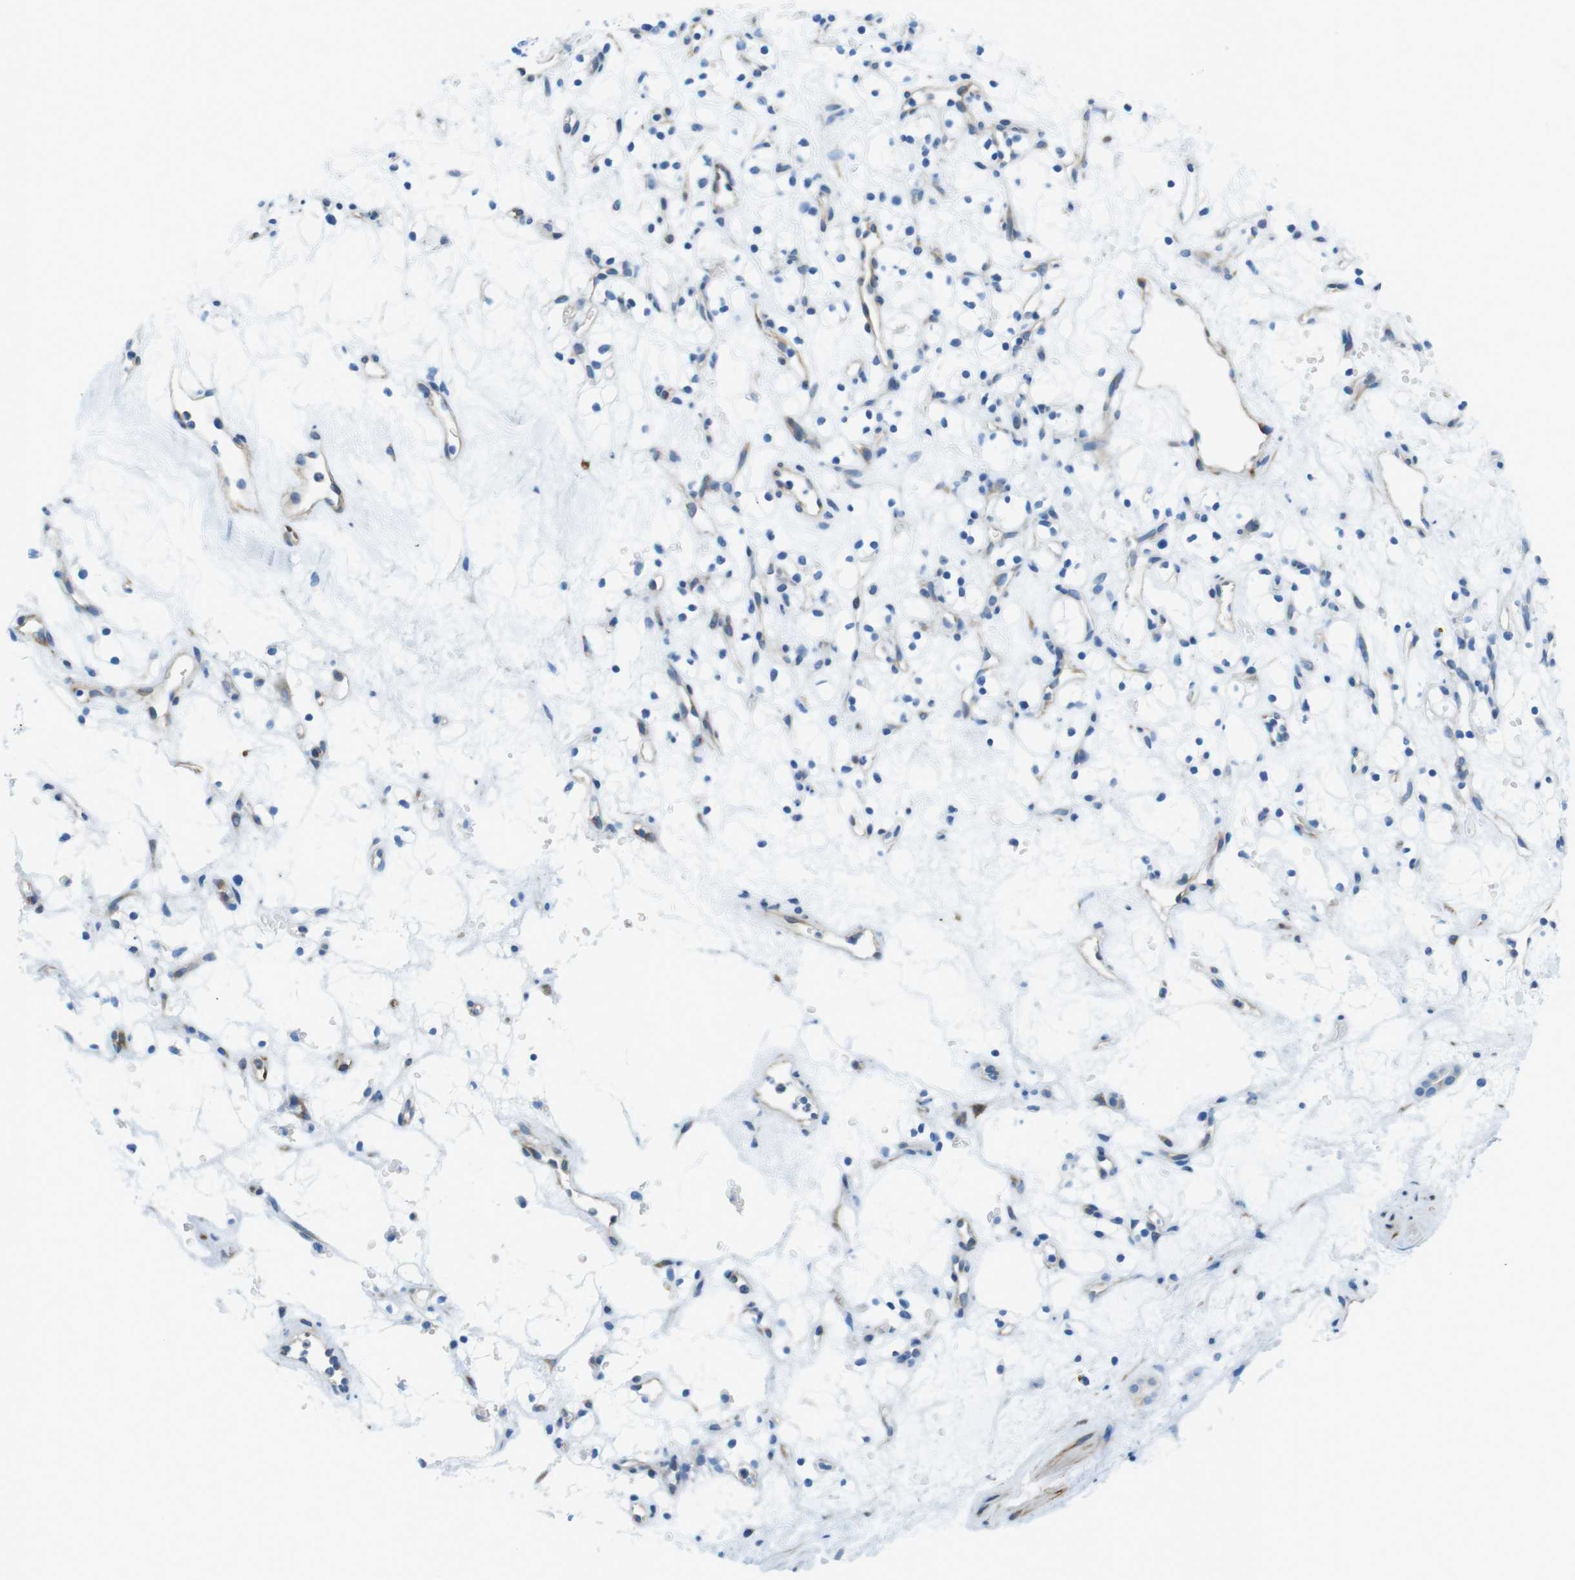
{"staining": {"intensity": "negative", "quantity": "none", "location": "none"}, "tissue": "renal cancer", "cell_type": "Tumor cells", "image_type": "cancer", "snomed": [{"axis": "morphology", "description": "Adenocarcinoma, NOS"}, {"axis": "topography", "description": "Kidney"}], "caption": "Protein analysis of renal cancer reveals no significant expression in tumor cells.", "gene": "EMP2", "patient": {"sex": "female", "age": 60}}